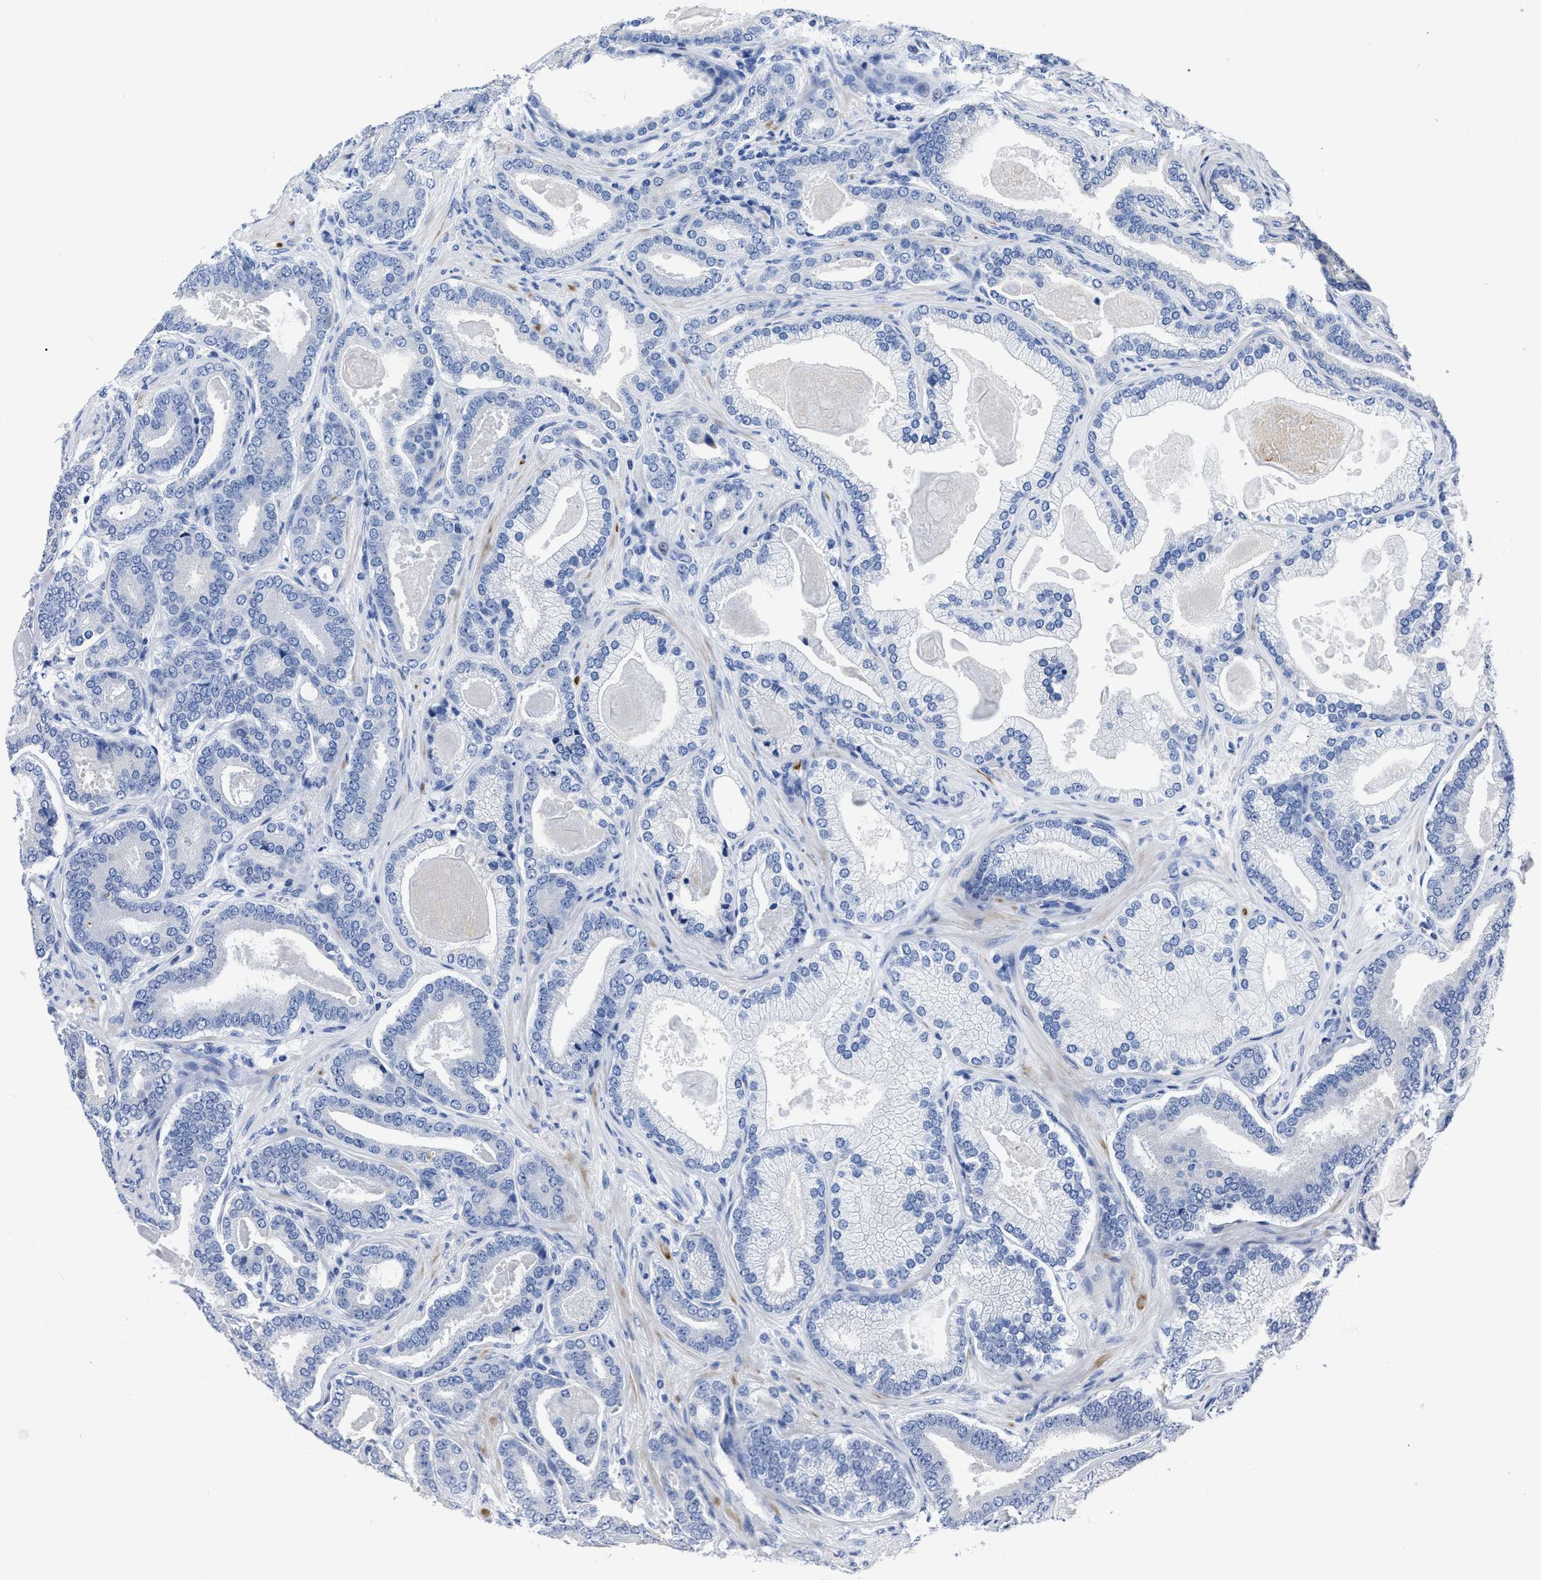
{"staining": {"intensity": "negative", "quantity": "none", "location": "none"}, "tissue": "prostate cancer", "cell_type": "Tumor cells", "image_type": "cancer", "snomed": [{"axis": "morphology", "description": "Adenocarcinoma, High grade"}, {"axis": "topography", "description": "Prostate"}], "caption": "DAB immunohistochemical staining of prostate cancer shows no significant staining in tumor cells. (Stains: DAB IHC with hematoxylin counter stain, Microscopy: brightfield microscopy at high magnification).", "gene": "MOV10L1", "patient": {"sex": "male", "age": 60}}